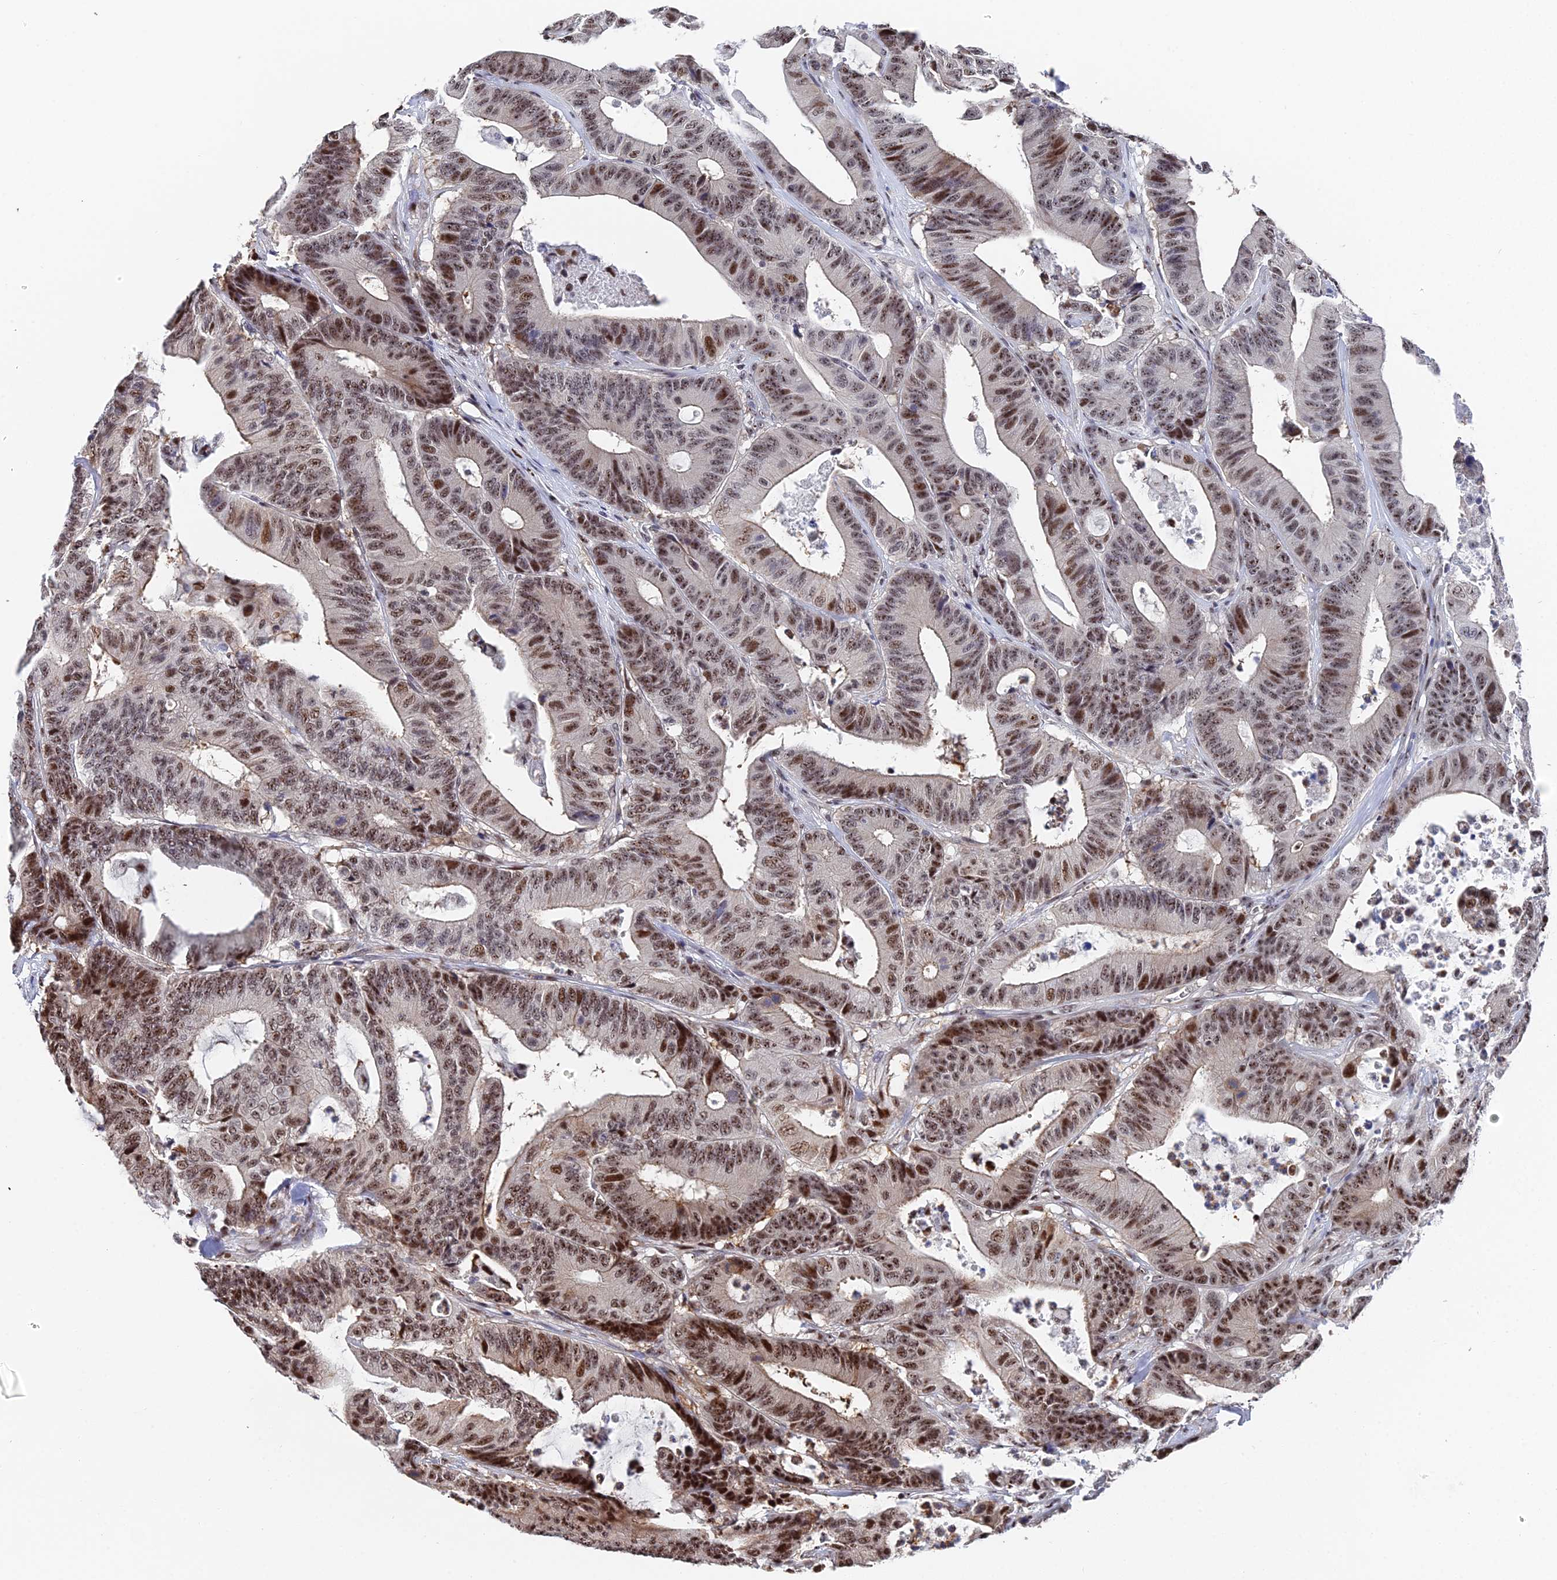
{"staining": {"intensity": "moderate", "quantity": ">75%", "location": "cytoplasmic/membranous,nuclear"}, "tissue": "colorectal cancer", "cell_type": "Tumor cells", "image_type": "cancer", "snomed": [{"axis": "morphology", "description": "Adenocarcinoma, NOS"}, {"axis": "topography", "description": "Colon"}], "caption": "The image demonstrates a brown stain indicating the presence of a protein in the cytoplasmic/membranous and nuclear of tumor cells in adenocarcinoma (colorectal). The staining was performed using DAB (3,3'-diaminobenzidine), with brown indicating positive protein expression. Nuclei are stained blue with hematoxylin.", "gene": "TIFA", "patient": {"sex": "female", "age": 84}}